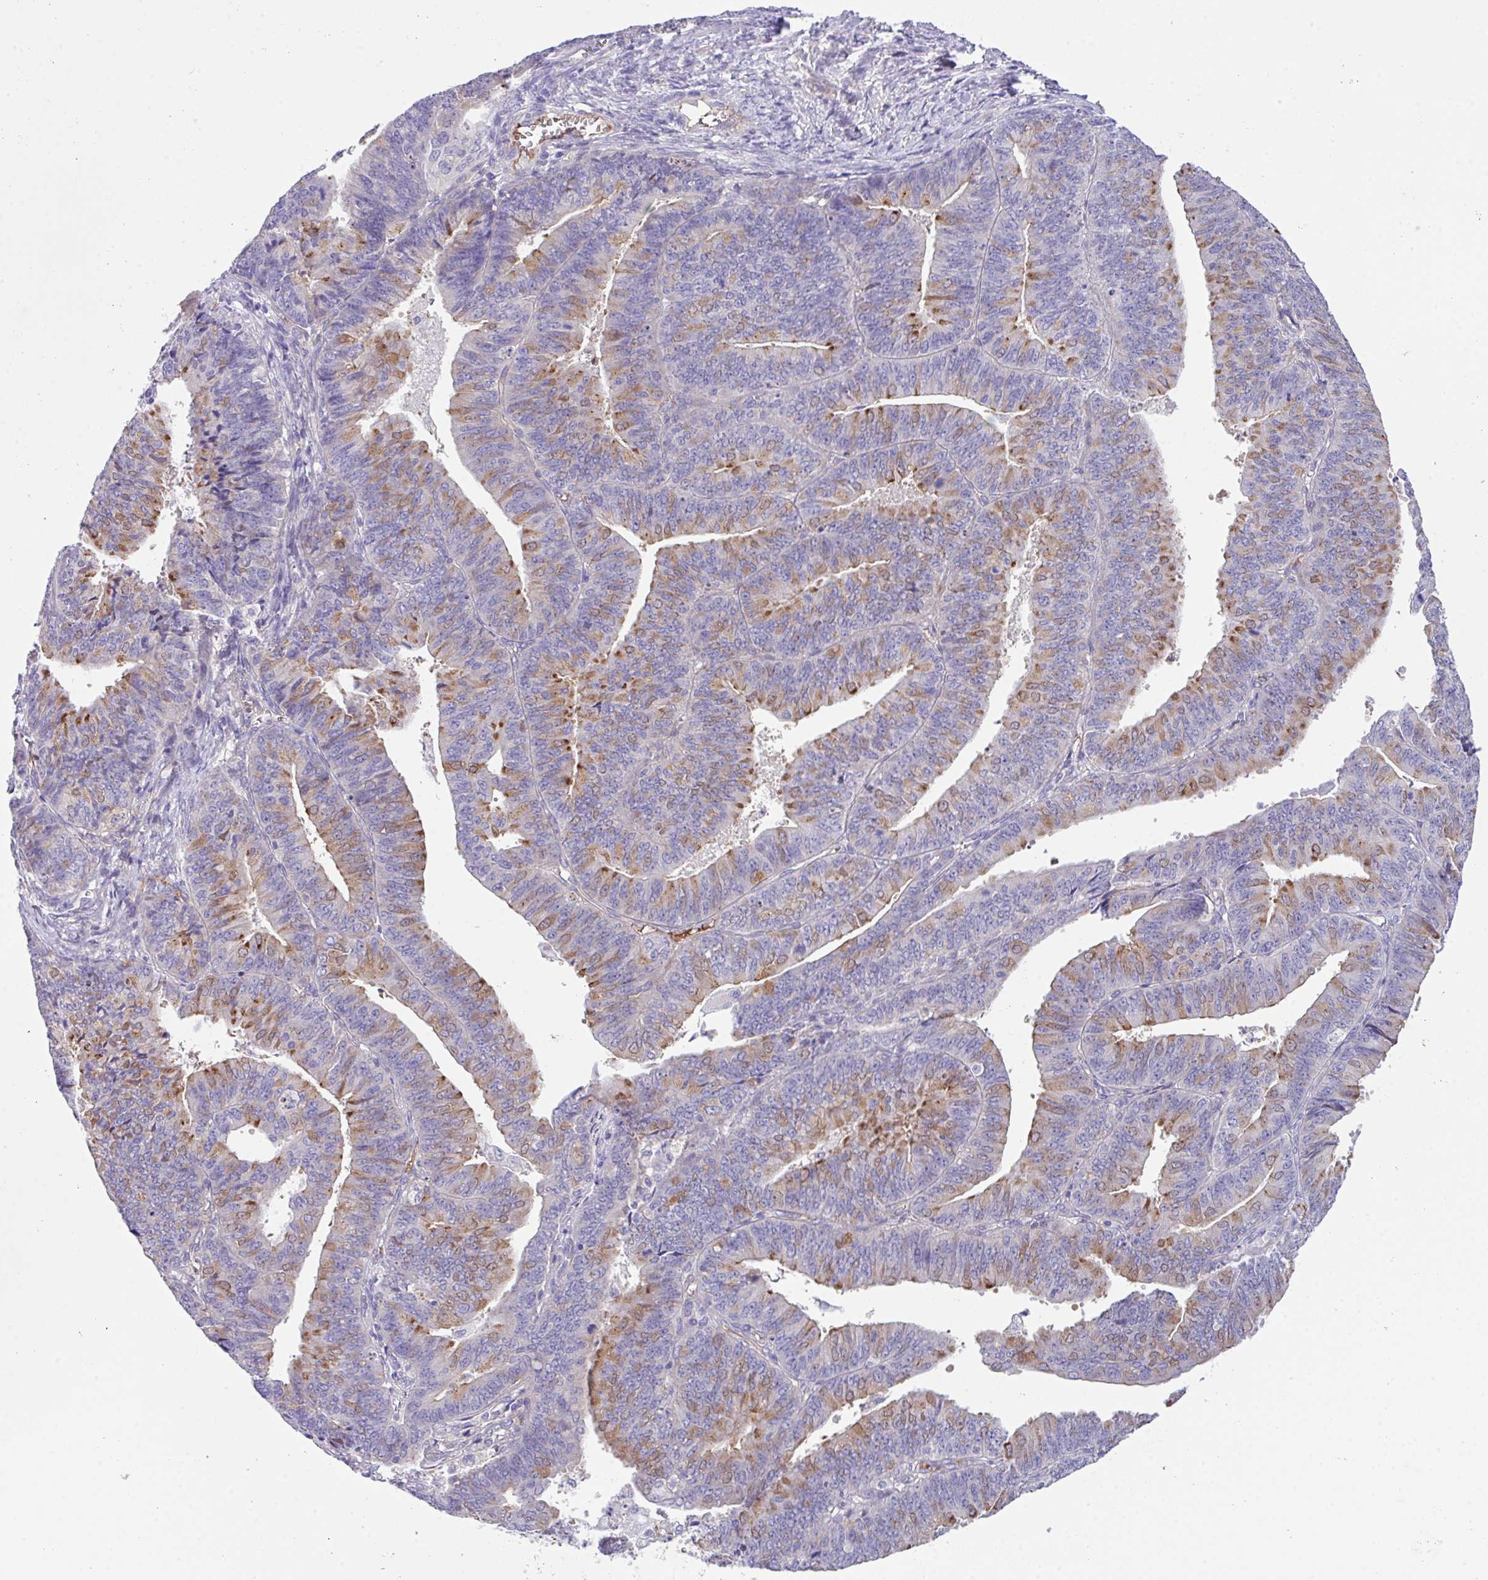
{"staining": {"intensity": "moderate", "quantity": "<25%", "location": "cytoplasmic/membranous"}, "tissue": "endometrial cancer", "cell_type": "Tumor cells", "image_type": "cancer", "snomed": [{"axis": "morphology", "description": "Adenocarcinoma, NOS"}, {"axis": "topography", "description": "Endometrium"}], "caption": "Adenocarcinoma (endometrial) stained for a protein demonstrates moderate cytoplasmic/membranous positivity in tumor cells. (DAB IHC, brown staining for protein, blue staining for nuclei).", "gene": "DNAL1", "patient": {"sex": "female", "age": 73}}